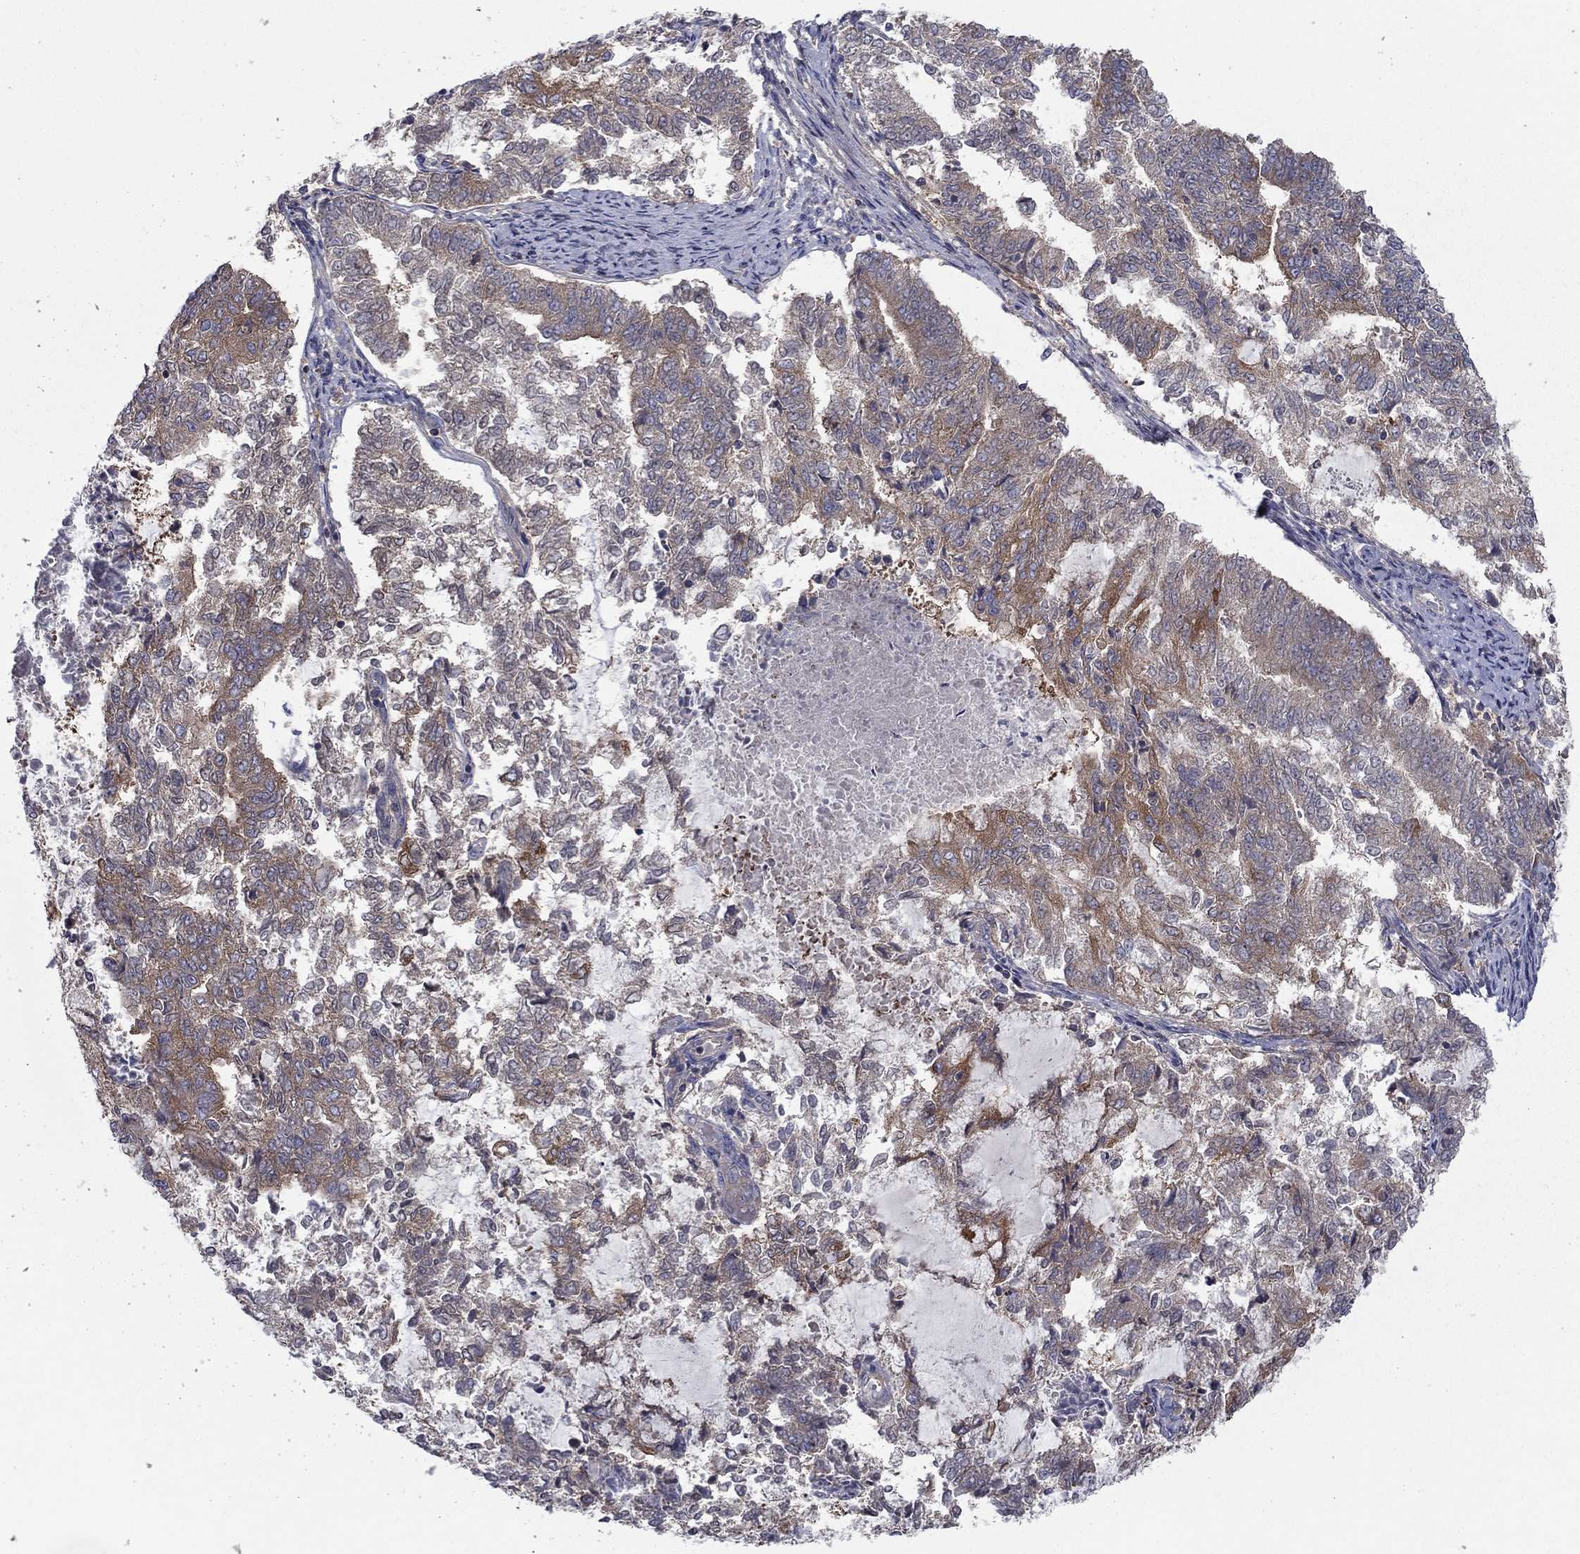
{"staining": {"intensity": "moderate", "quantity": "<25%", "location": "cytoplasmic/membranous"}, "tissue": "endometrial cancer", "cell_type": "Tumor cells", "image_type": "cancer", "snomed": [{"axis": "morphology", "description": "Adenocarcinoma, NOS"}, {"axis": "topography", "description": "Endometrium"}], "caption": "Endometrial cancer (adenocarcinoma) stained with DAB immunohistochemistry (IHC) shows low levels of moderate cytoplasmic/membranous staining in approximately <25% of tumor cells.", "gene": "RNF123", "patient": {"sex": "female", "age": 65}}